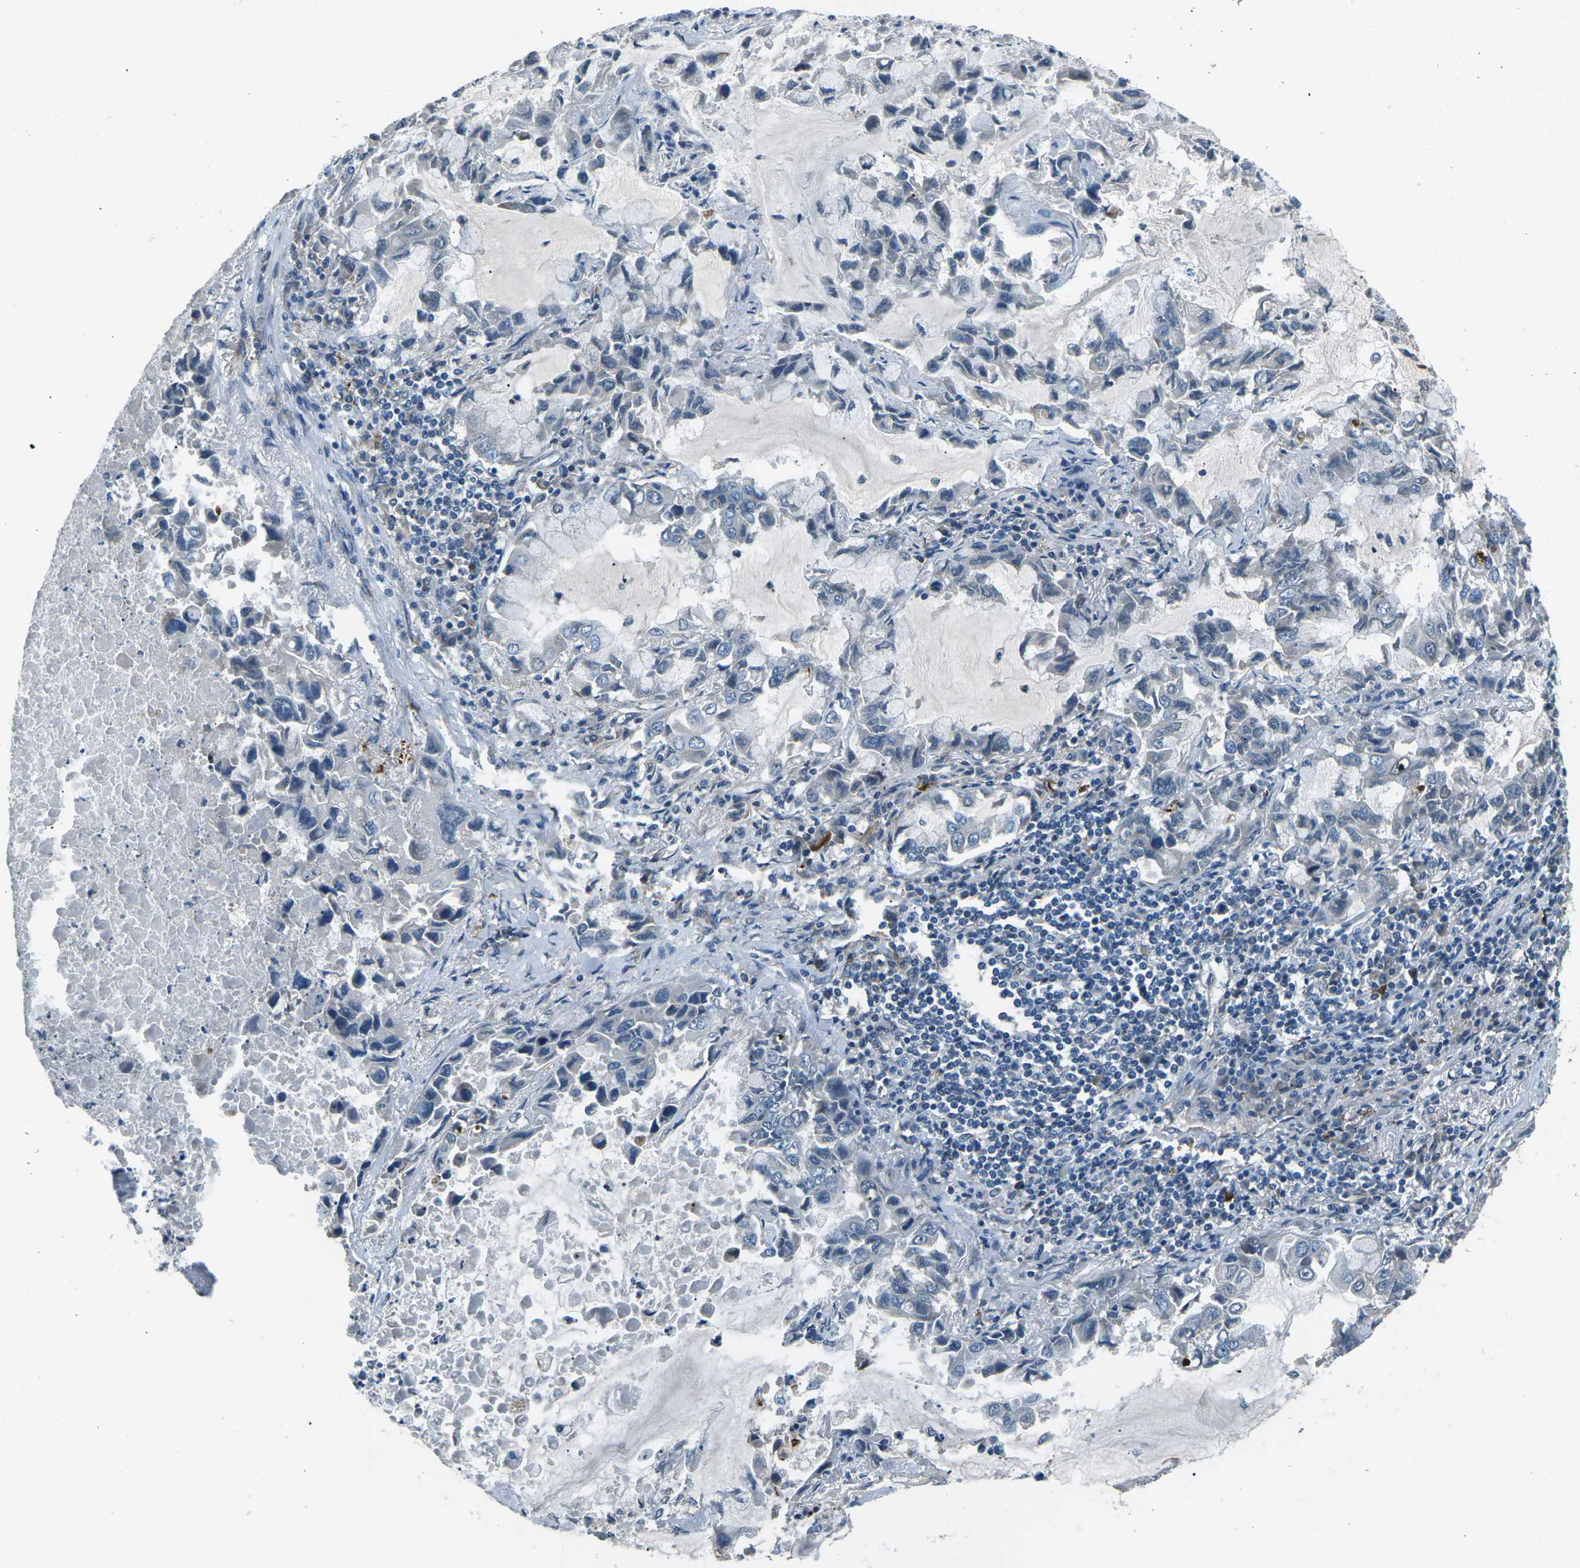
{"staining": {"intensity": "negative", "quantity": "none", "location": "none"}, "tissue": "lung cancer", "cell_type": "Tumor cells", "image_type": "cancer", "snomed": [{"axis": "morphology", "description": "Adenocarcinoma, NOS"}, {"axis": "topography", "description": "Lung"}], "caption": "This is a histopathology image of IHC staining of lung adenocarcinoma, which shows no positivity in tumor cells.", "gene": "AFAP1", "patient": {"sex": "male", "age": 64}}